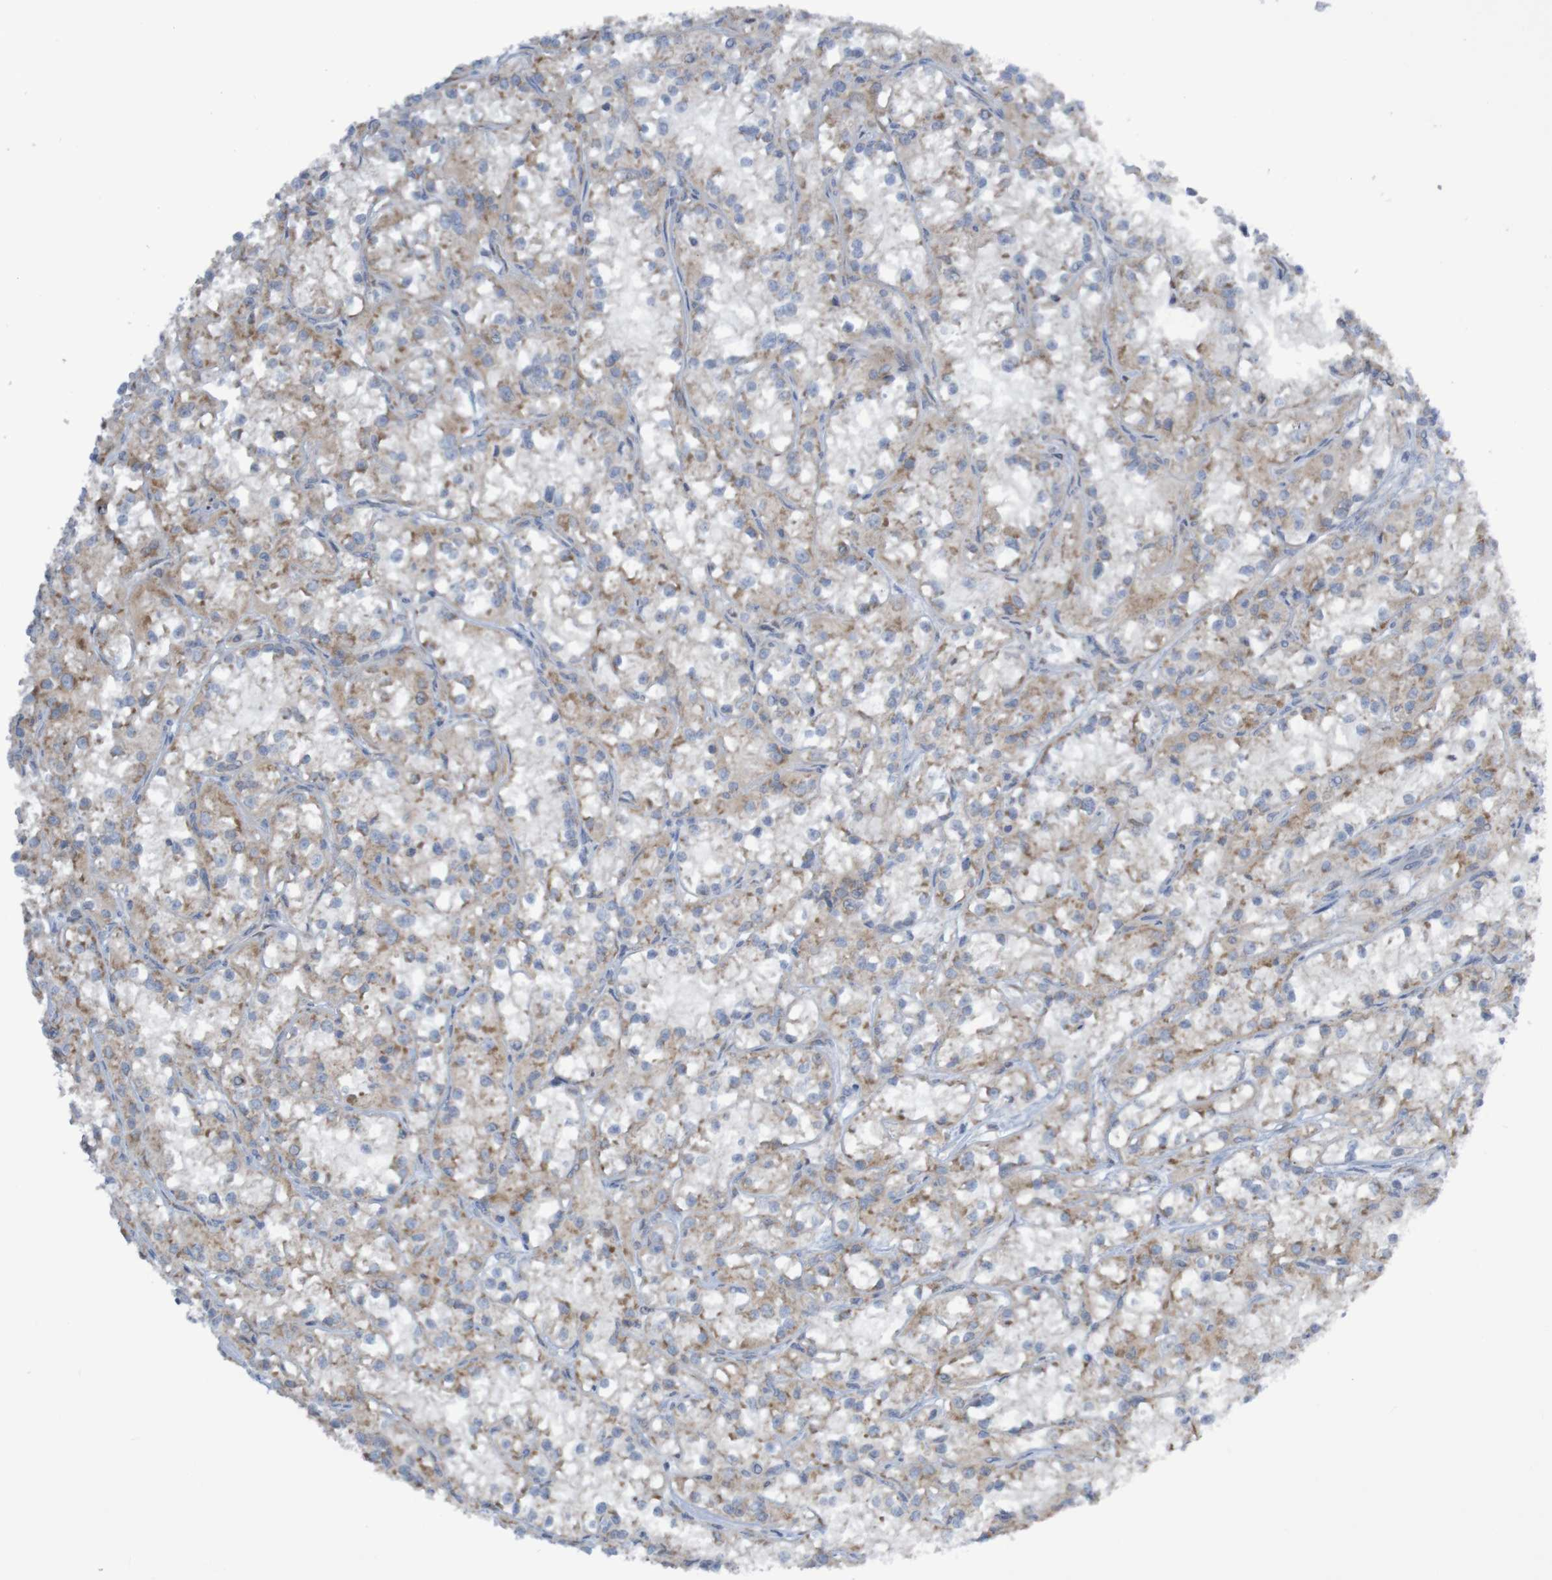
{"staining": {"intensity": "weak", "quantity": ">75%", "location": "cytoplasmic/membranous"}, "tissue": "renal cancer", "cell_type": "Tumor cells", "image_type": "cancer", "snomed": [{"axis": "morphology", "description": "Adenocarcinoma, NOS"}, {"axis": "topography", "description": "Kidney"}], "caption": "Adenocarcinoma (renal) was stained to show a protein in brown. There is low levels of weak cytoplasmic/membranous staining in about >75% of tumor cells.", "gene": "LRRC47", "patient": {"sex": "female", "age": 52}}